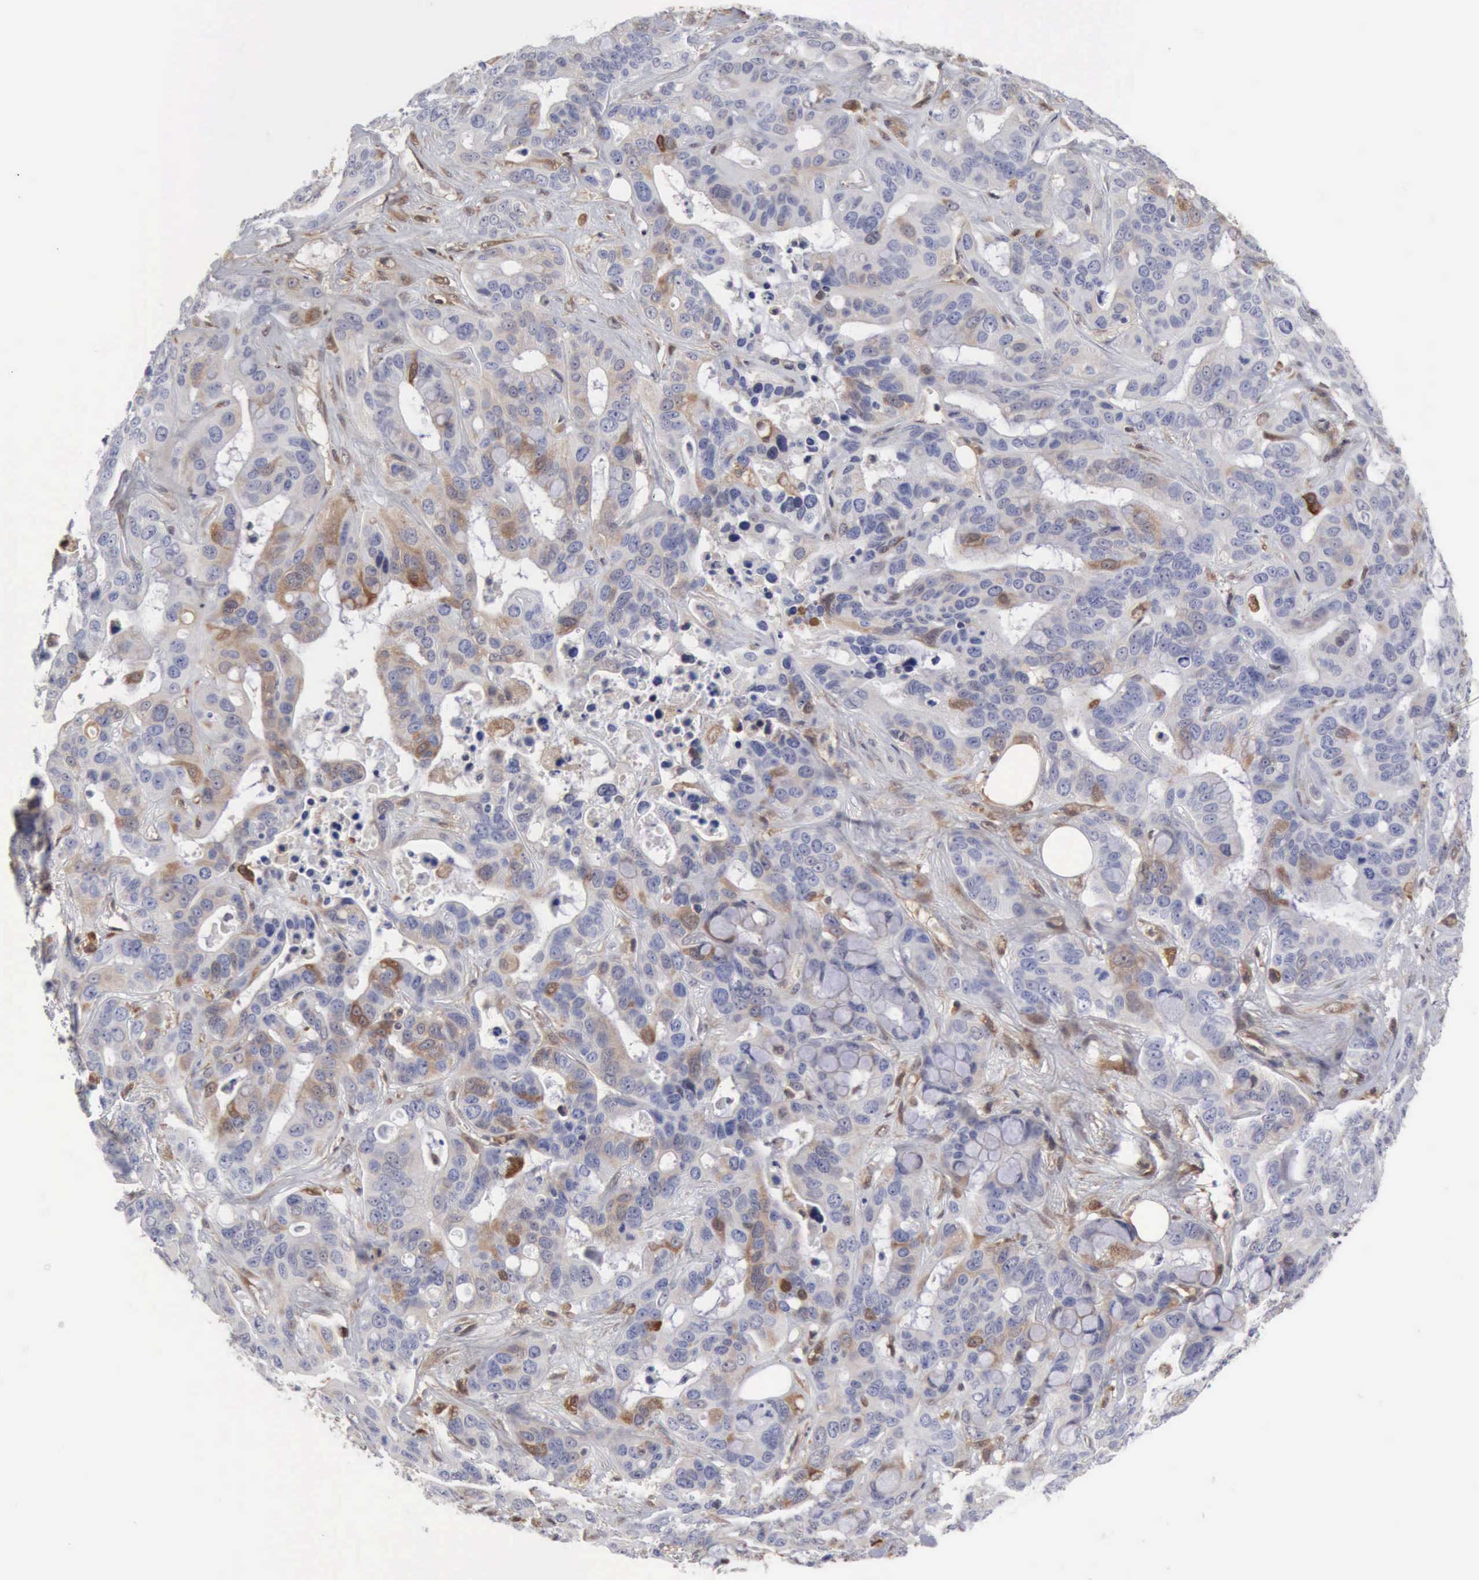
{"staining": {"intensity": "weak", "quantity": "25%-75%", "location": "cytoplasmic/membranous"}, "tissue": "liver cancer", "cell_type": "Tumor cells", "image_type": "cancer", "snomed": [{"axis": "morphology", "description": "Cholangiocarcinoma"}, {"axis": "topography", "description": "Liver"}], "caption": "A high-resolution image shows immunohistochemistry (IHC) staining of cholangiocarcinoma (liver), which displays weak cytoplasmic/membranous expression in approximately 25%-75% of tumor cells. The staining was performed using DAB, with brown indicating positive protein expression. Nuclei are stained blue with hematoxylin.", "gene": "APOL2", "patient": {"sex": "female", "age": 65}}